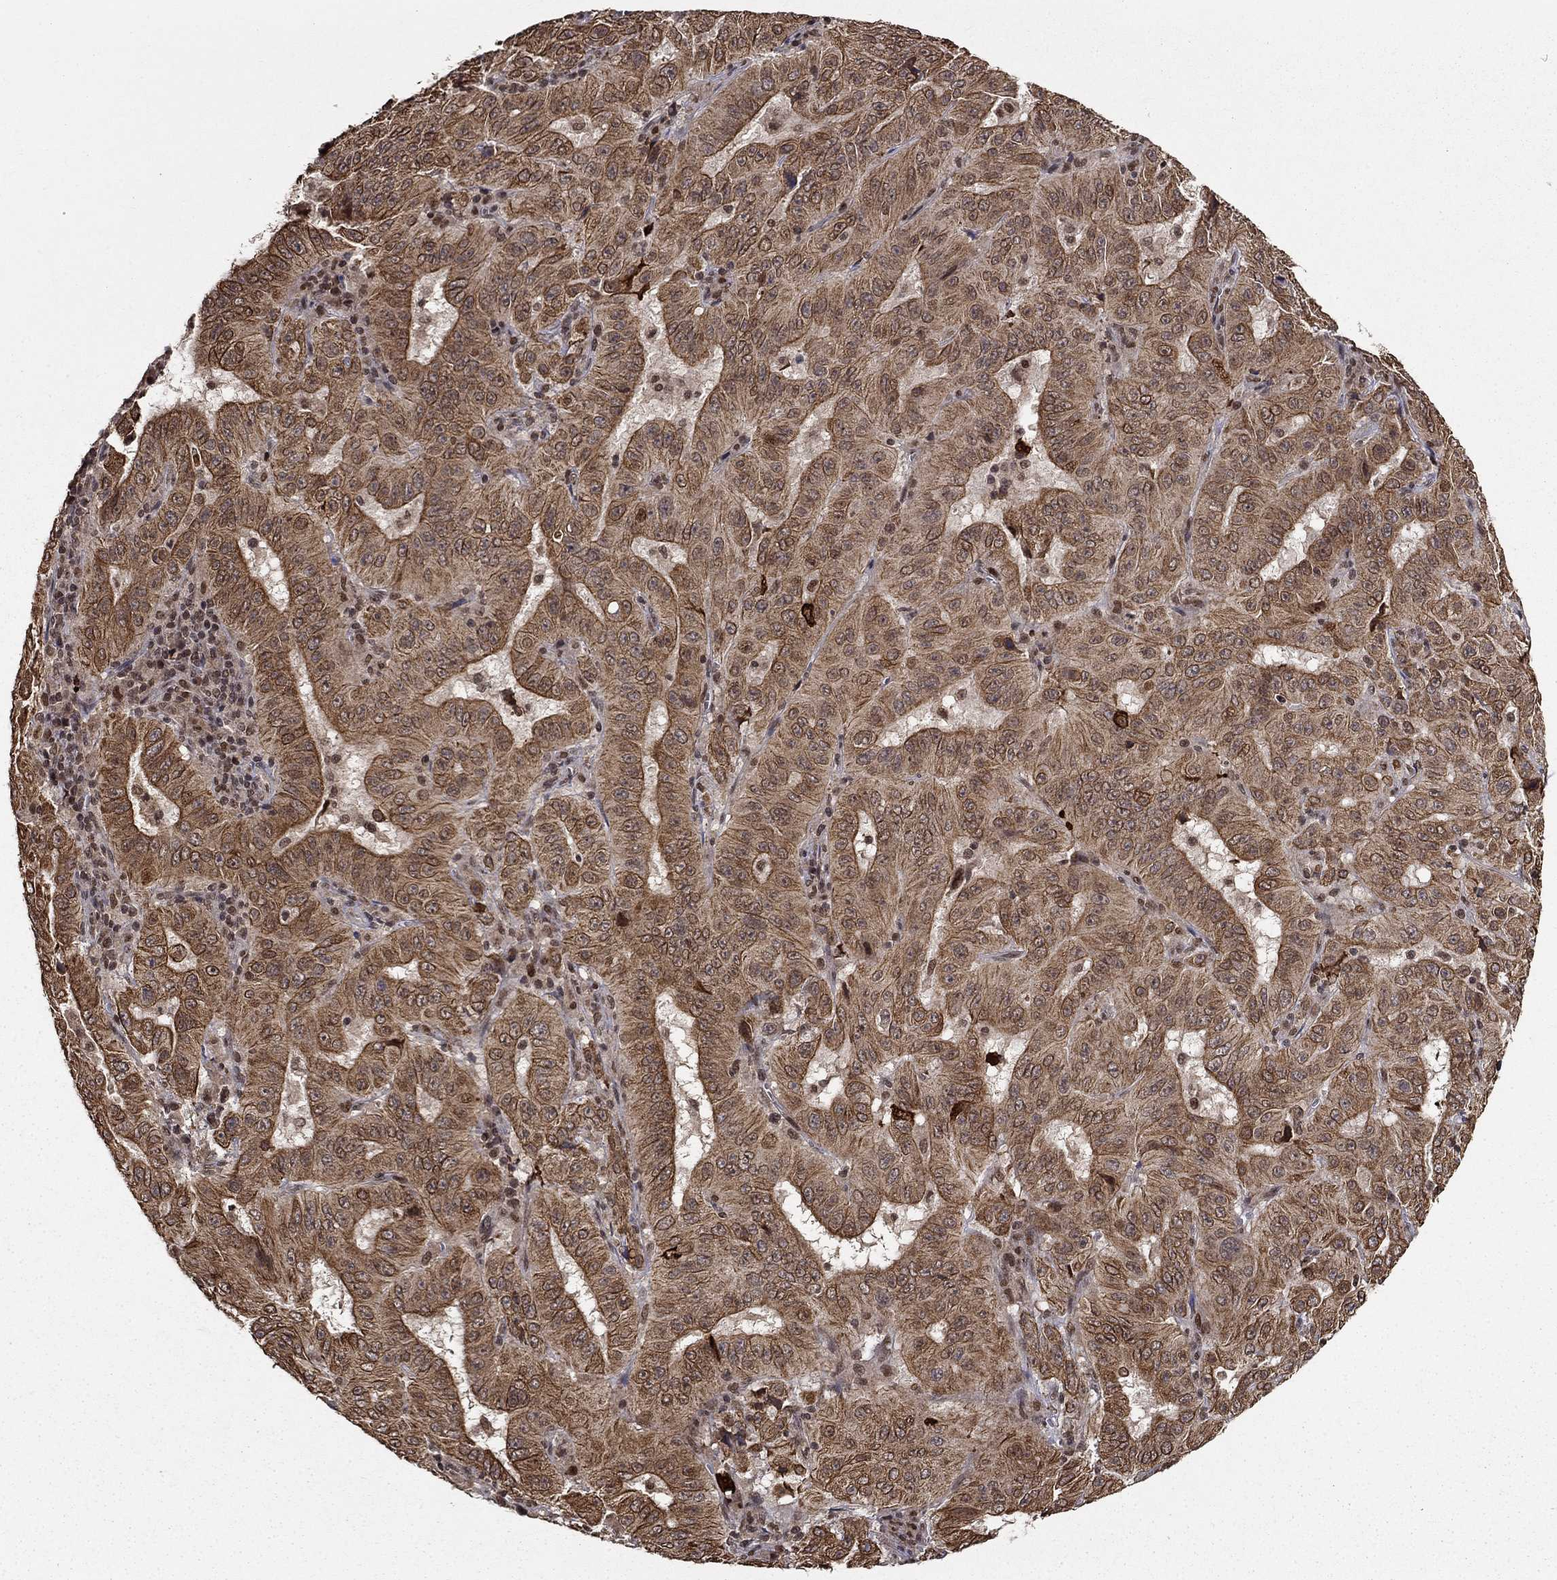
{"staining": {"intensity": "moderate", "quantity": ">75%", "location": "cytoplasmic/membranous"}, "tissue": "pancreatic cancer", "cell_type": "Tumor cells", "image_type": "cancer", "snomed": [{"axis": "morphology", "description": "Adenocarcinoma, NOS"}, {"axis": "topography", "description": "Pancreas"}], "caption": "Immunohistochemical staining of pancreatic cancer demonstrates moderate cytoplasmic/membranous protein expression in about >75% of tumor cells. (brown staining indicates protein expression, while blue staining denotes nuclei).", "gene": "CDCA7L", "patient": {"sex": "male", "age": 63}}